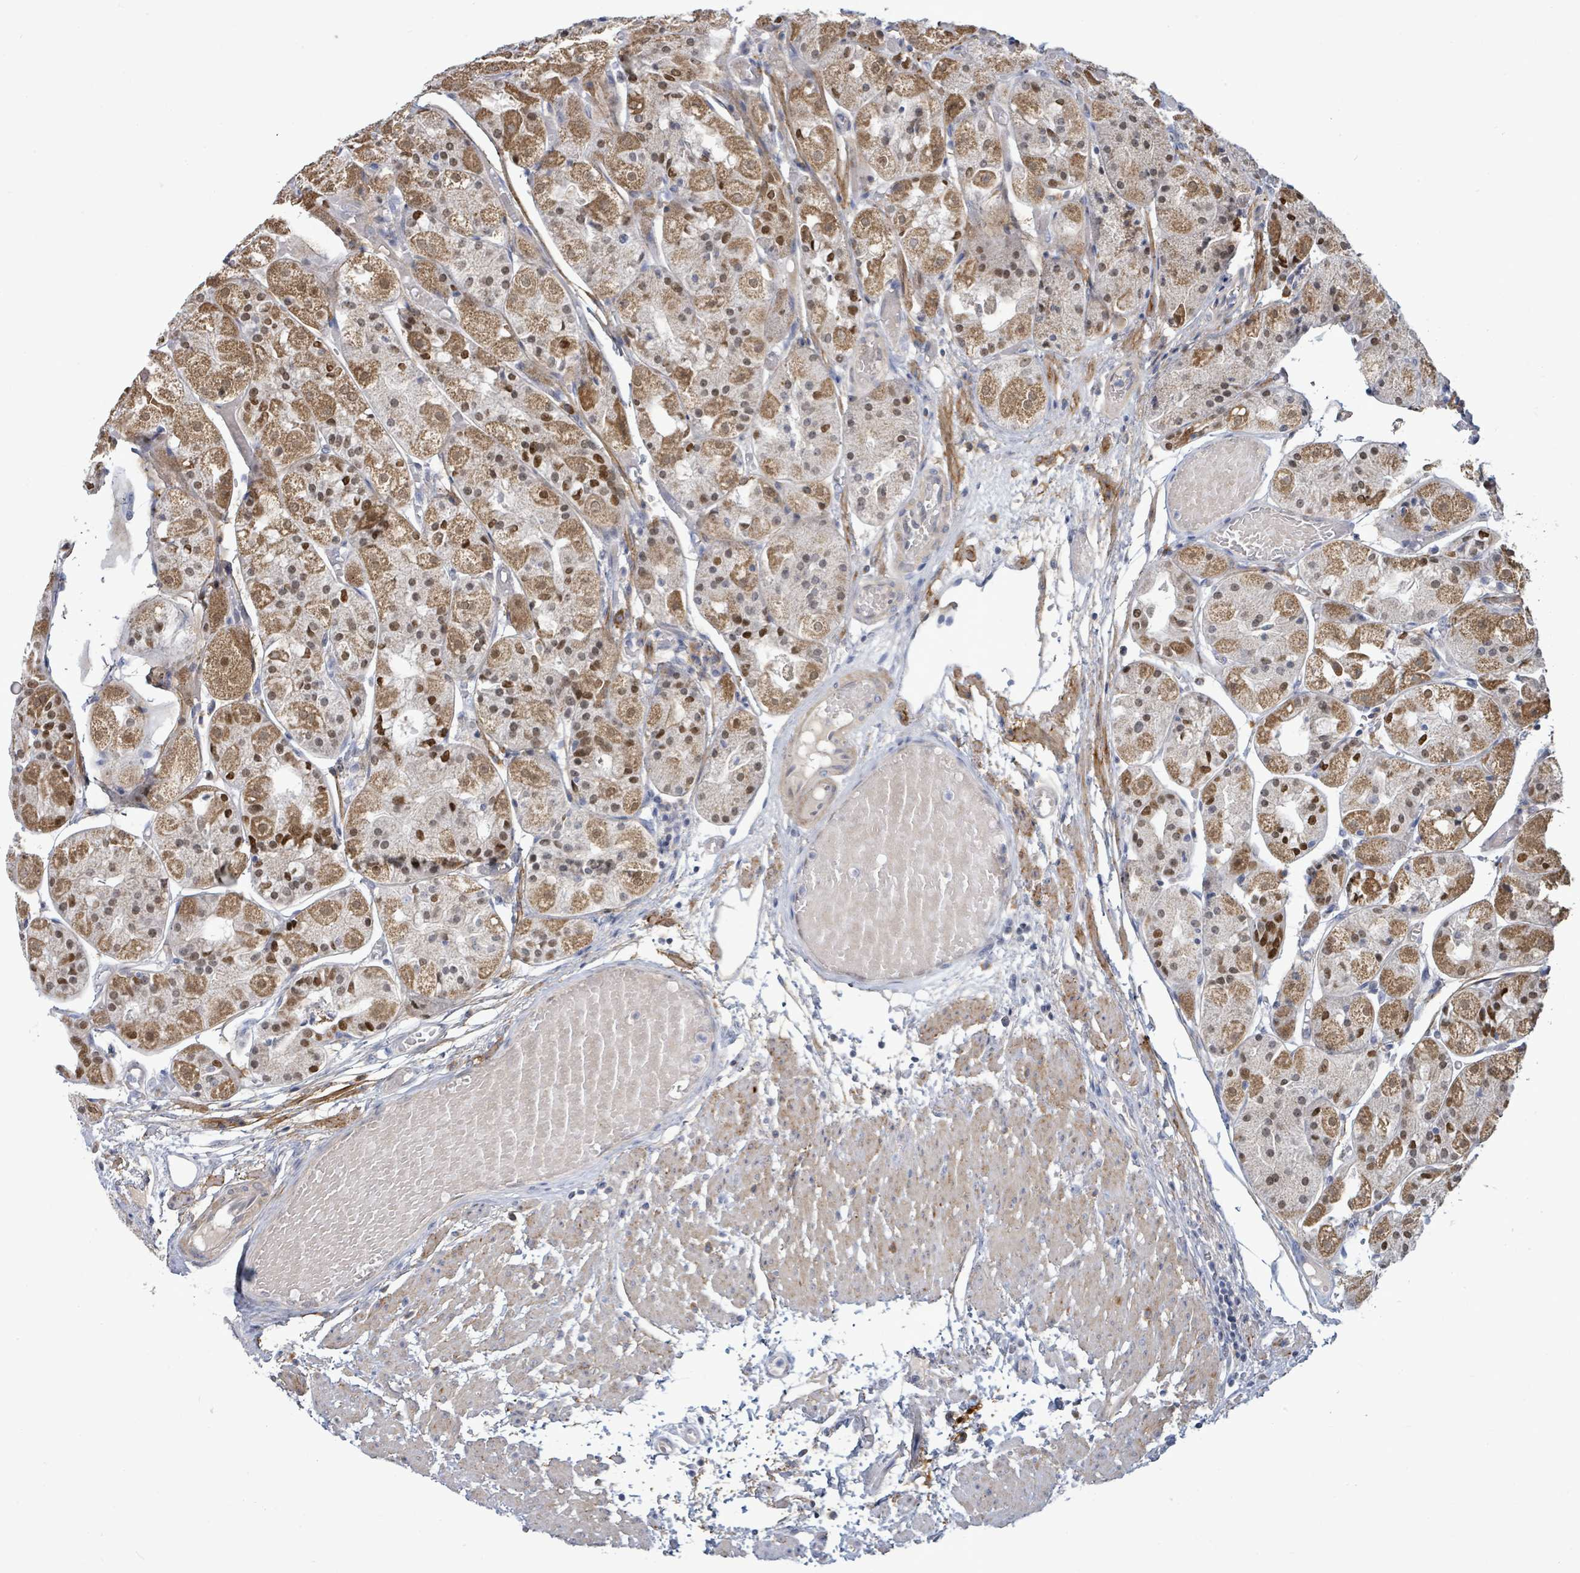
{"staining": {"intensity": "strong", "quantity": ">75%", "location": "cytoplasmic/membranous,nuclear"}, "tissue": "stomach", "cell_type": "Glandular cells", "image_type": "normal", "snomed": [{"axis": "morphology", "description": "Normal tissue, NOS"}, {"axis": "topography", "description": "Stomach, upper"}], "caption": "Glandular cells exhibit high levels of strong cytoplasmic/membranous,nuclear positivity in about >75% of cells in benign stomach.", "gene": "ZFPM1", "patient": {"sex": "male", "age": 72}}